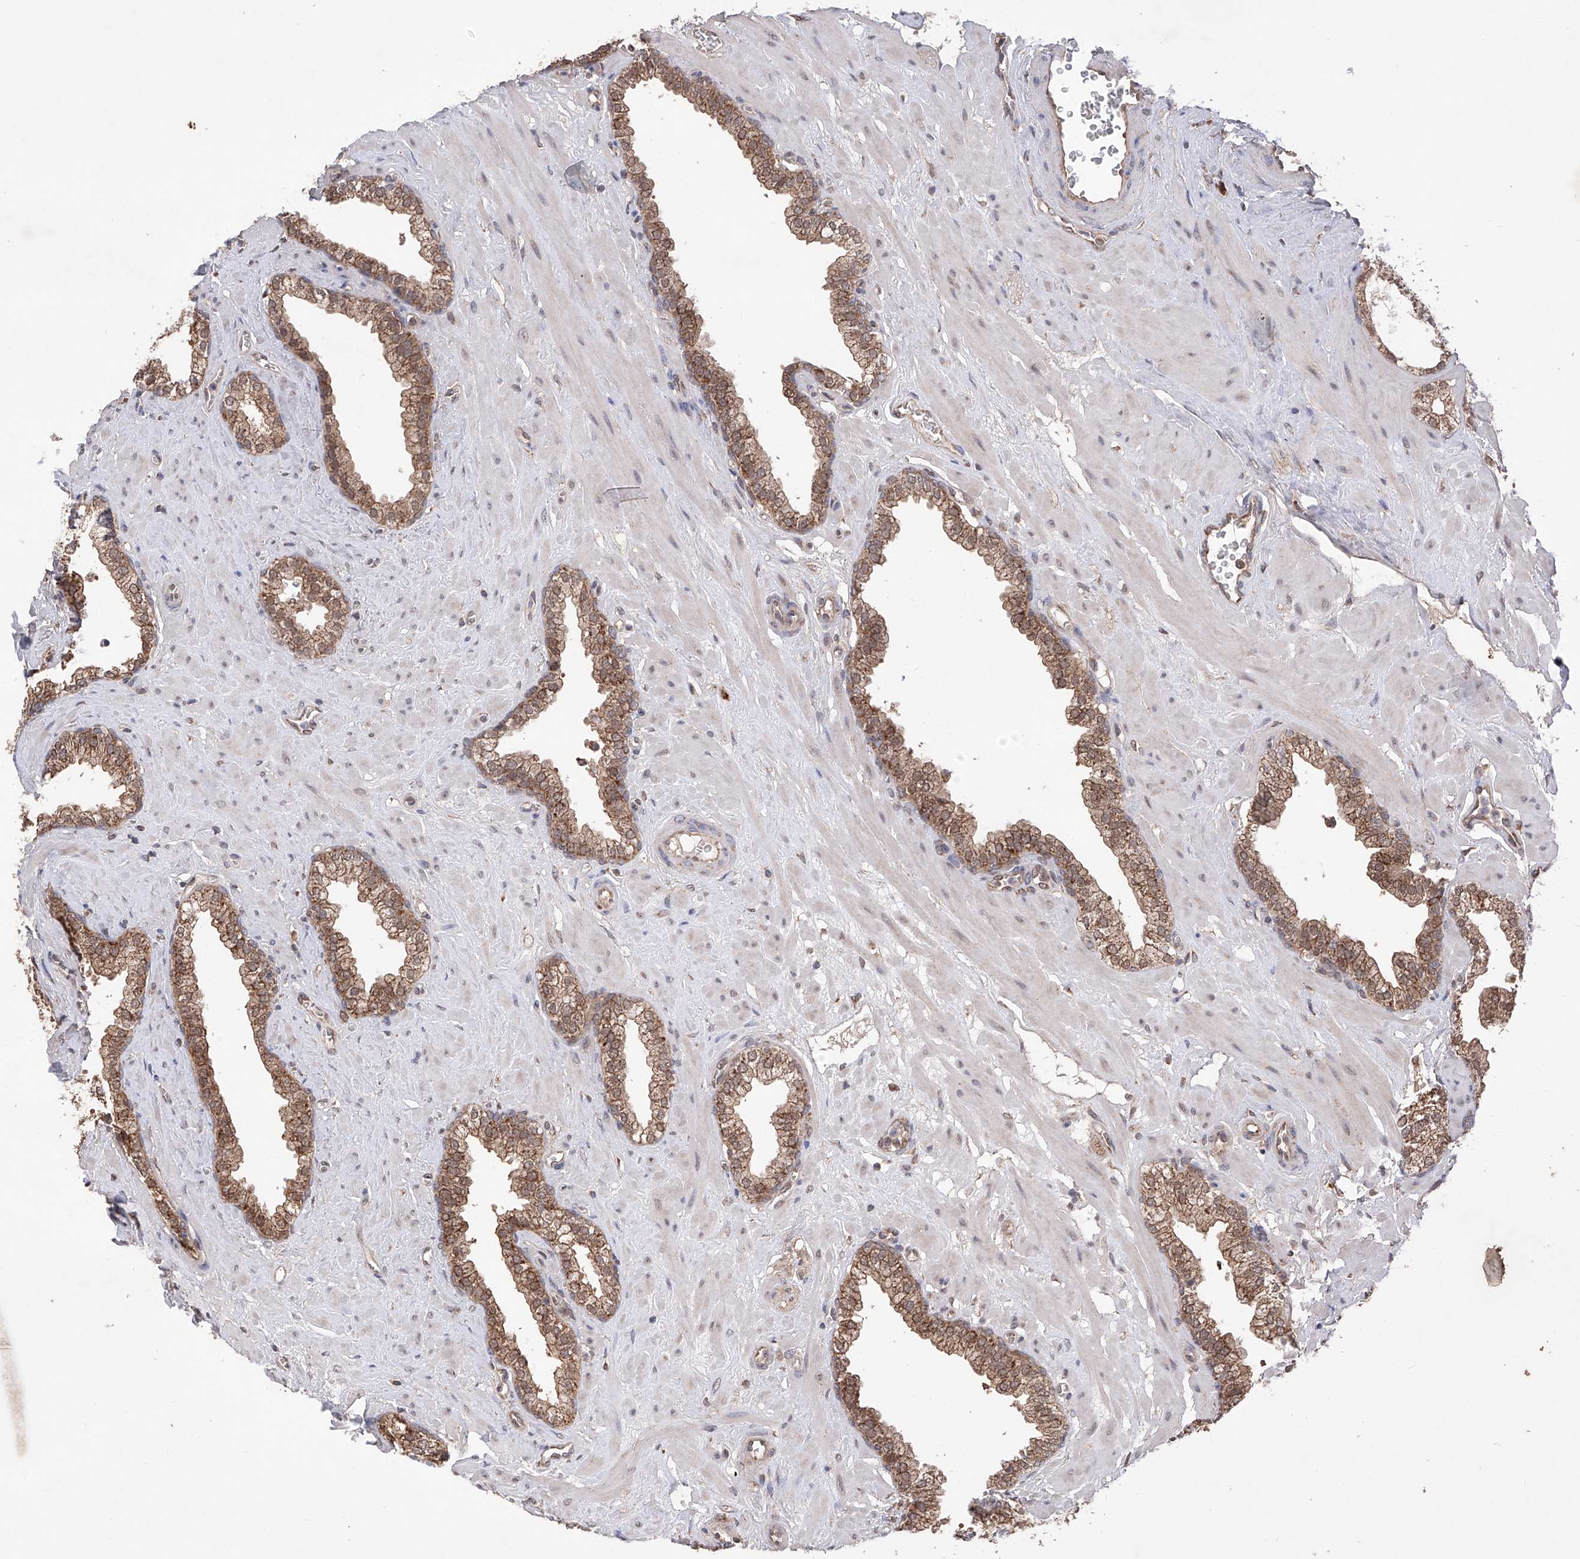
{"staining": {"intensity": "moderate", "quantity": ">75%", "location": "cytoplasmic/membranous"}, "tissue": "prostate", "cell_type": "Glandular cells", "image_type": "normal", "snomed": [{"axis": "morphology", "description": "Normal tissue, NOS"}, {"axis": "morphology", "description": "Urothelial carcinoma, Low grade"}, {"axis": "topography", "description": "Urinary bladder"}, {"axis": "topography", "description": "Prostate"}], "caption": "Protein expression analysis of benign prostate exhibits moderate cytoplasmic/membranous positivity in approximately >75% of glandular cells.", "gene": "SDHAF4", "patient": {"sex": "male", "age": 60}}